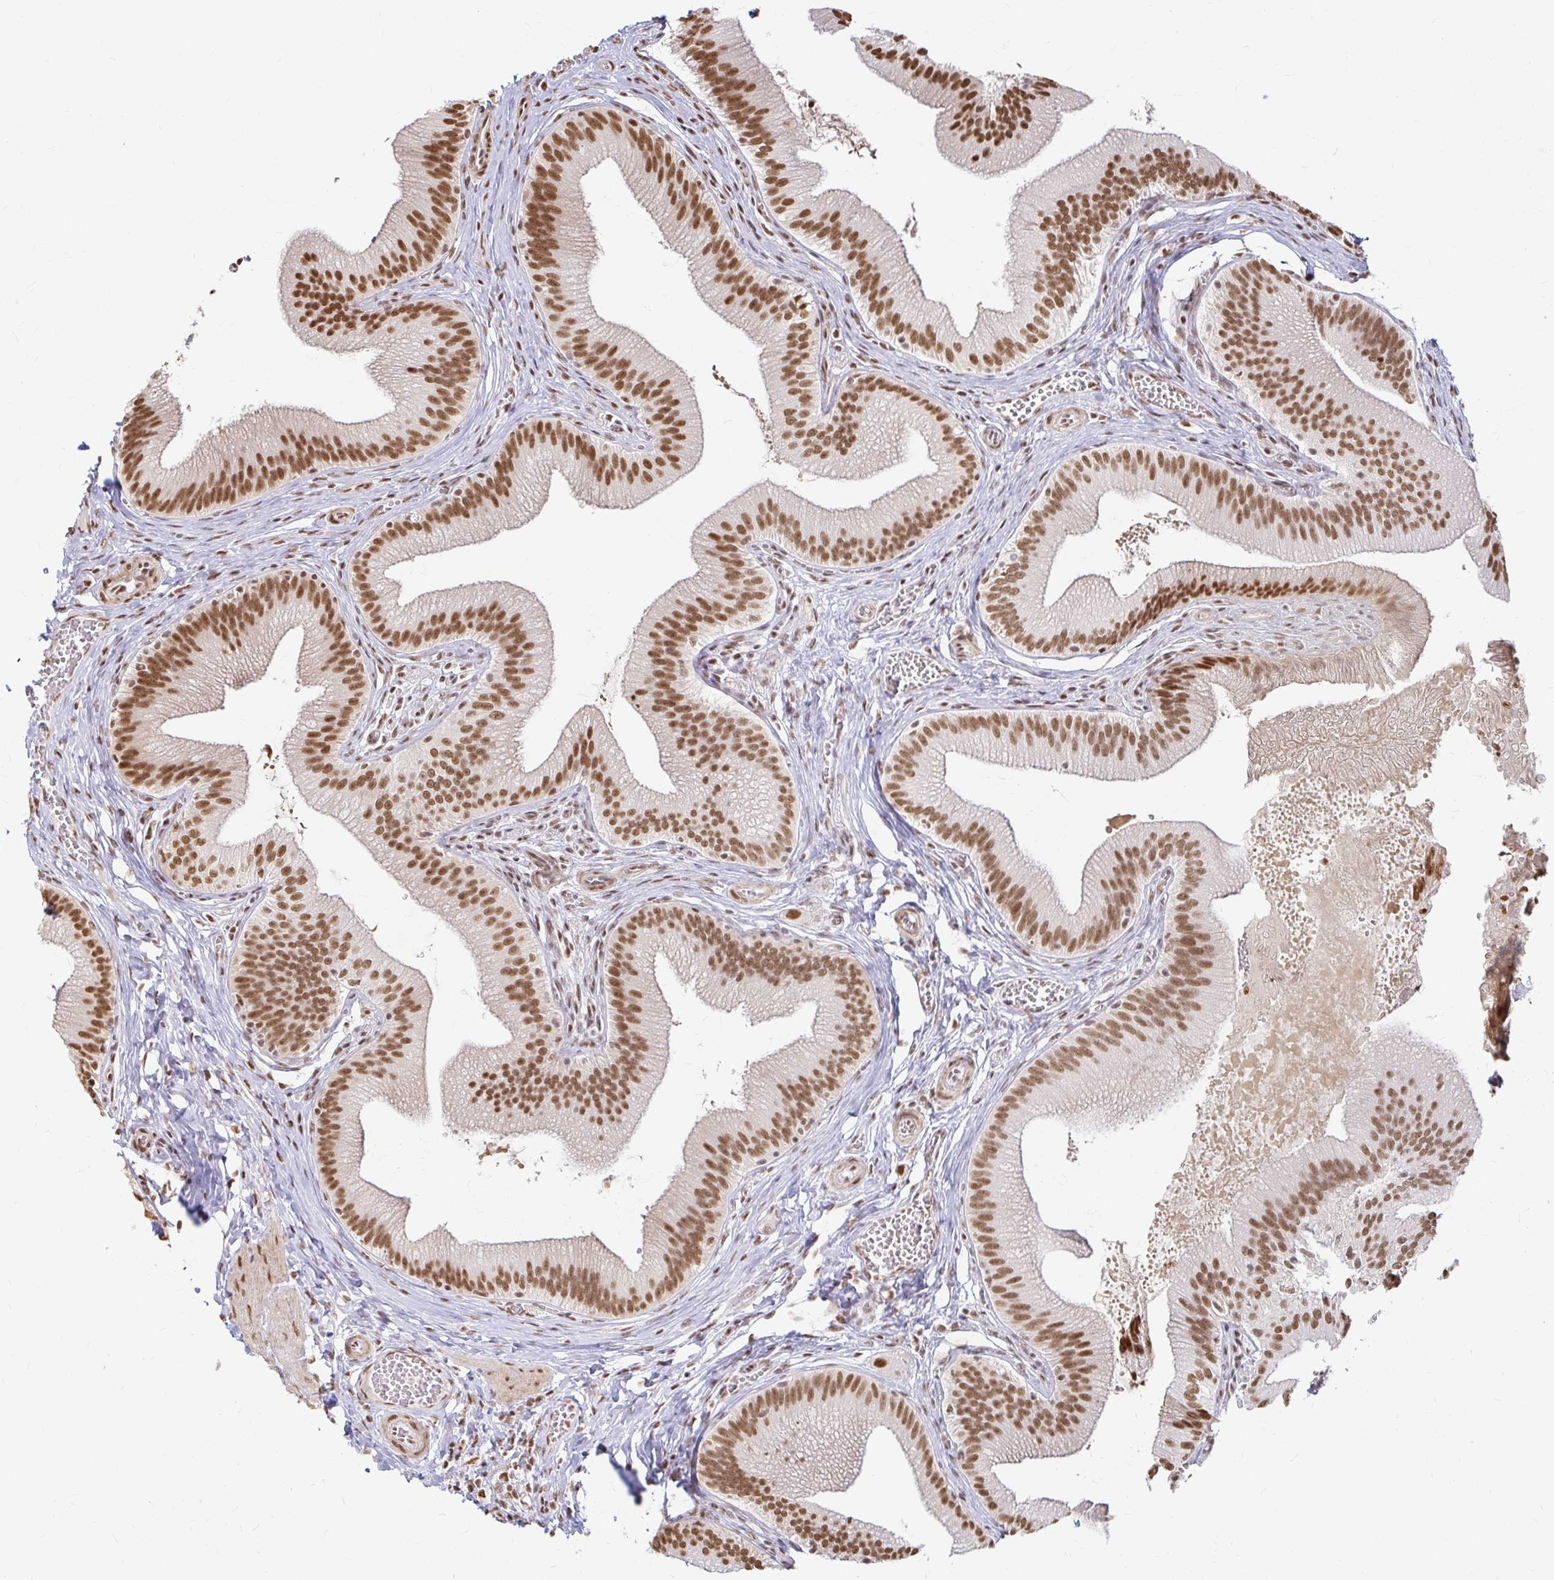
{"staining": {"intensity": "strong", "quantity": ">75%", "location": "nuclear"}, "tissue": "gallbladder", "cell_type": "Glandular cells", "image_type": "normal", "snomed": [{"axis": "morphology", "description": "Normal tissue, NOS"}, {"axis": "topography", "description": "Gallbladder"}], "caption": "The micrograph demonstrates a brown stain indicating the presence of a protein in the nuclear of glandular cells in gallbladder. (Stains: DAB in brown, nuclei in blue, Microscopy: brightfield microscopy at high magnification).", "gene": "HNRNPU", "patient": {"sex": "male", "age": 17}}